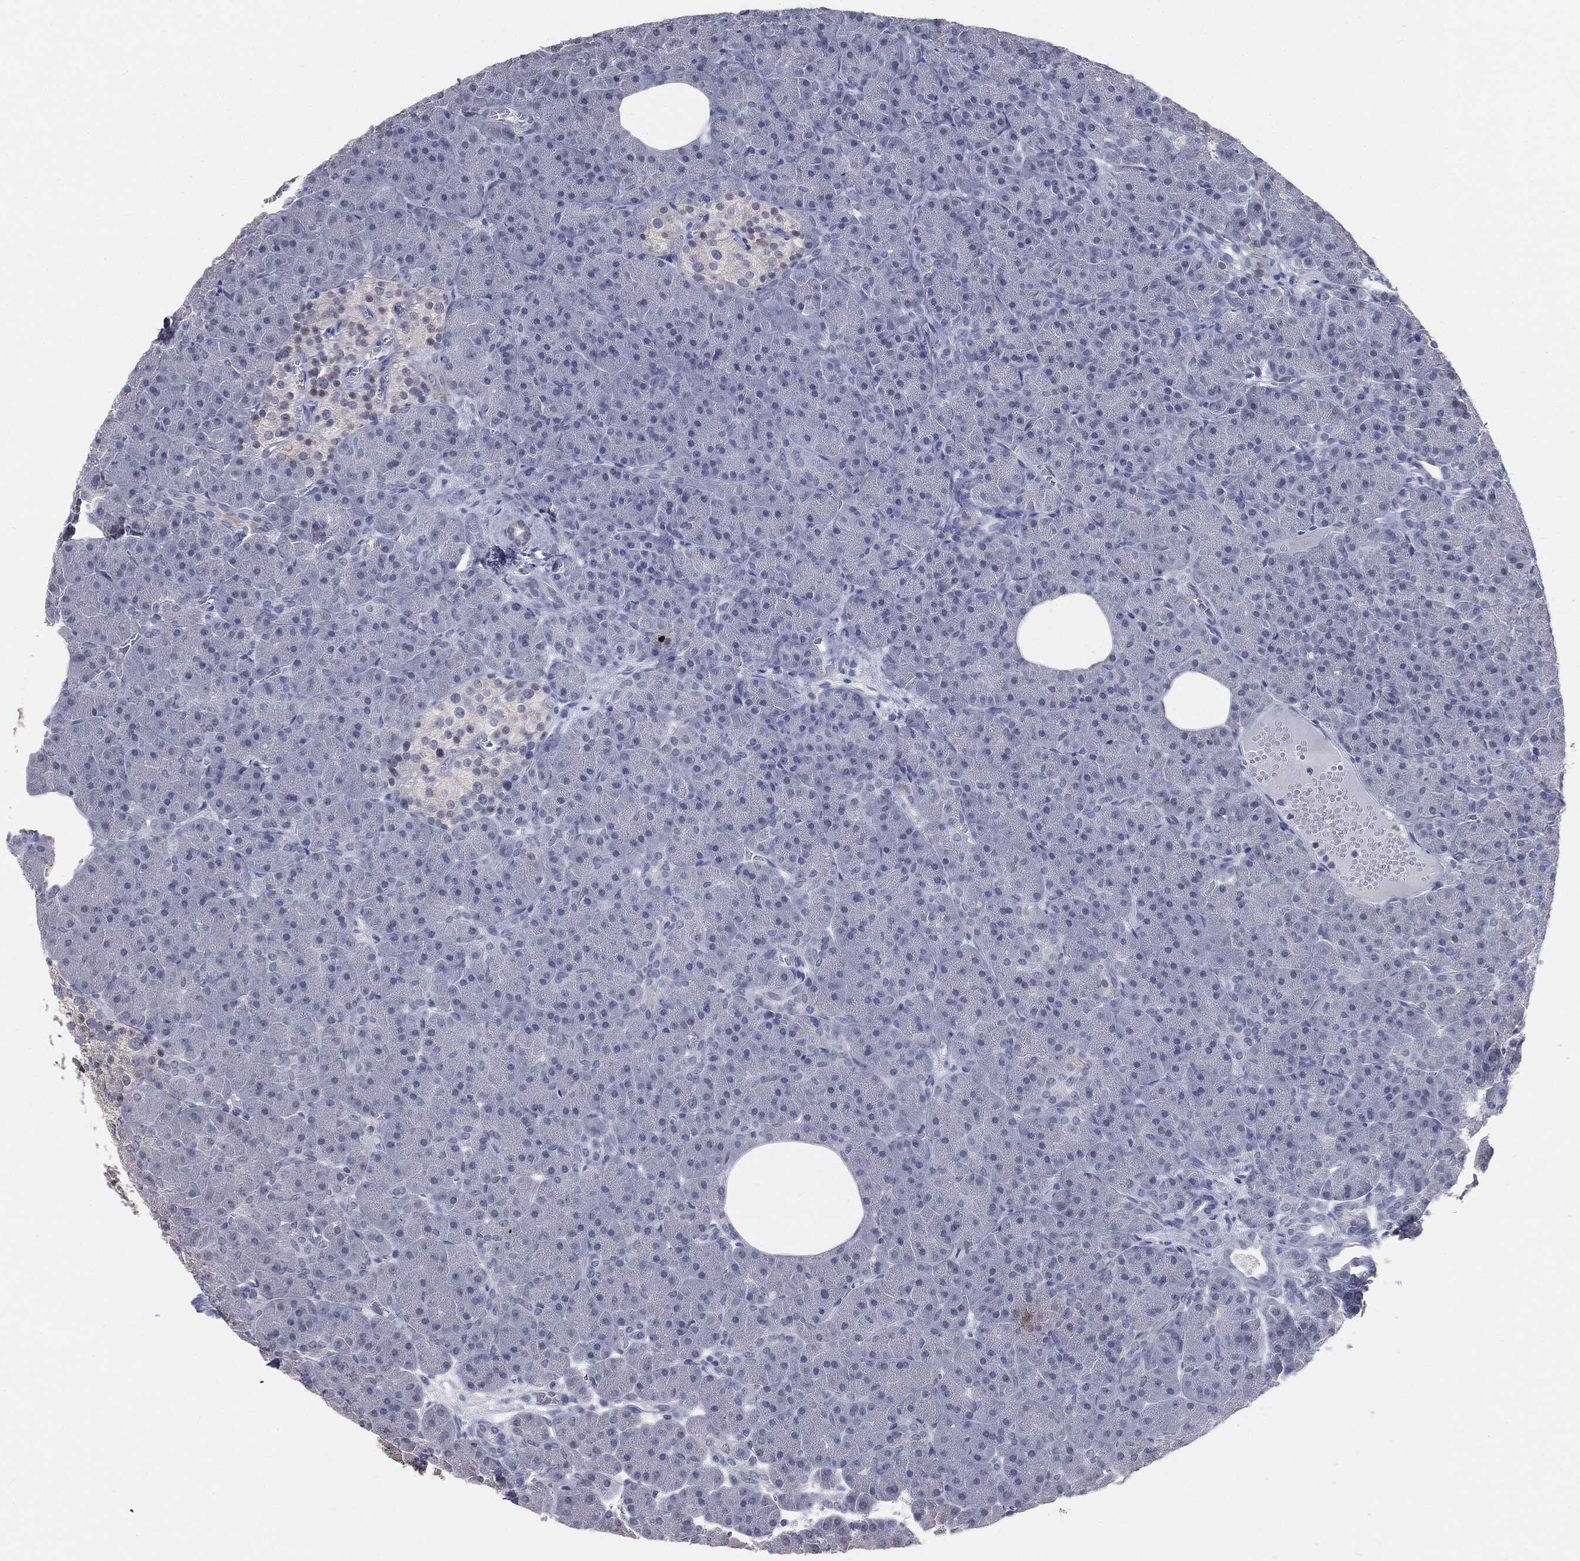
{"staining": {"intensity": "negative", "quantity": "none", "location": "none"}, "tissue": "pancreas", "cell_type": "Exocrine glandular cells", "image_type": "normal", "snomed": [{"axis": "morphology", "description": "Normal tissue, NOS"}, {"axis": "topography", "description": "Pancreas"}], "caption": "Immunohistochemistry (IHC) image of benign pancreas: pancreas stained with DAB exhibits no significant protein staining in exocrine glandular cells.", "gene": "SLC2A2", "patient": {"sex": "male", "age": 61}}